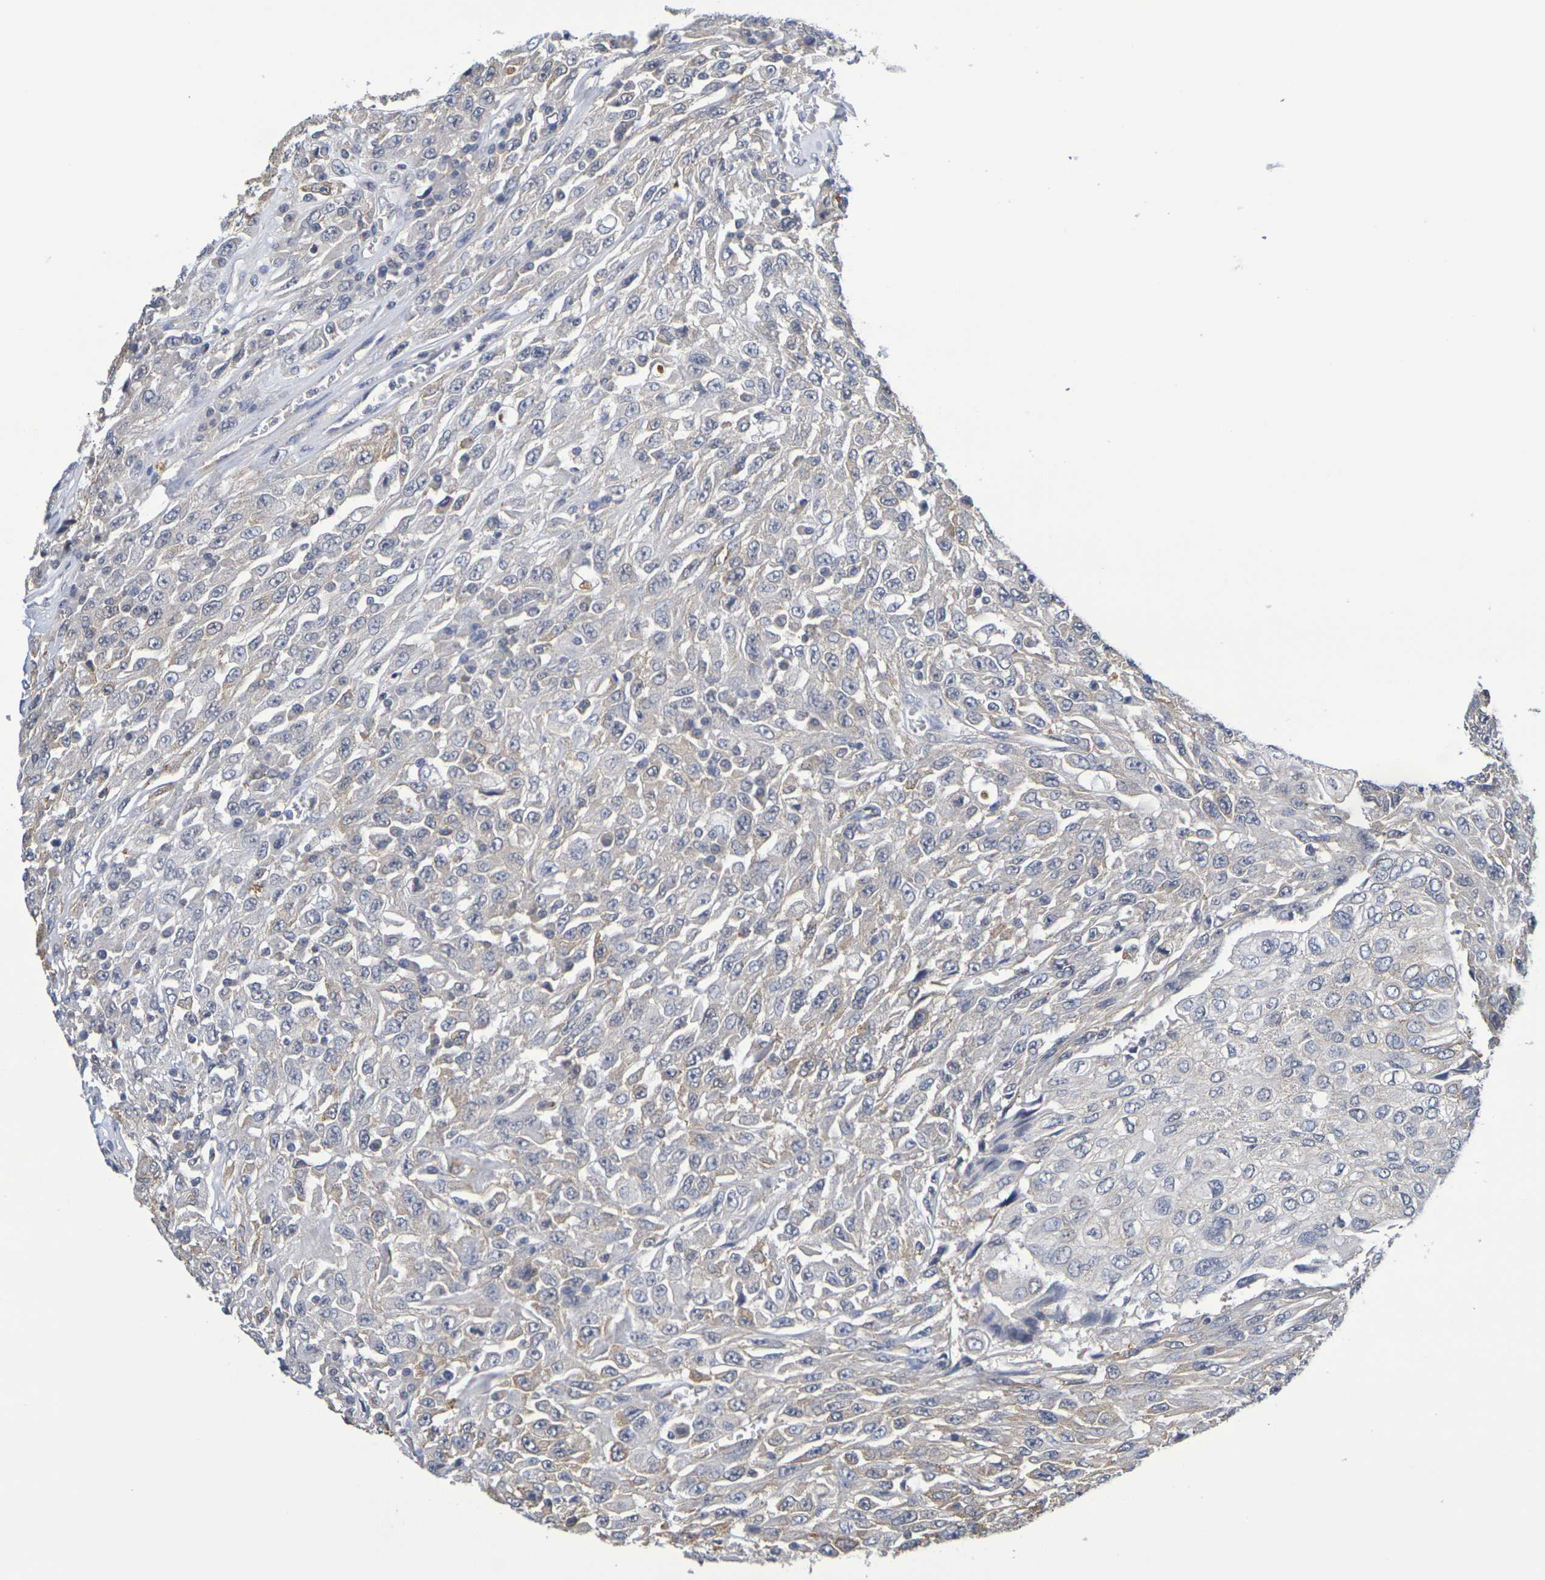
{"staining": {"intensity": "weak", "quantity": "25%-75%", "location": "cytoplasmic/membranous"}, "tissue": "urothelial cancer", "cell_type": "Tumor cells", "image_type": "cancer", "snomed": [{"axis": "morphology", "description": "Urothelial carcinoma, High grade"}, {"axis": "topography", "description": "Urinary bladder"}], "caption": "This is an image of immunohistochemistry staining of urothelial cancer, which shows weak positivity in the cytoplasmic/membranous of tumor cells.", "gene": "CHRNB1", "patient": {"sex": "male", "age": 66}}